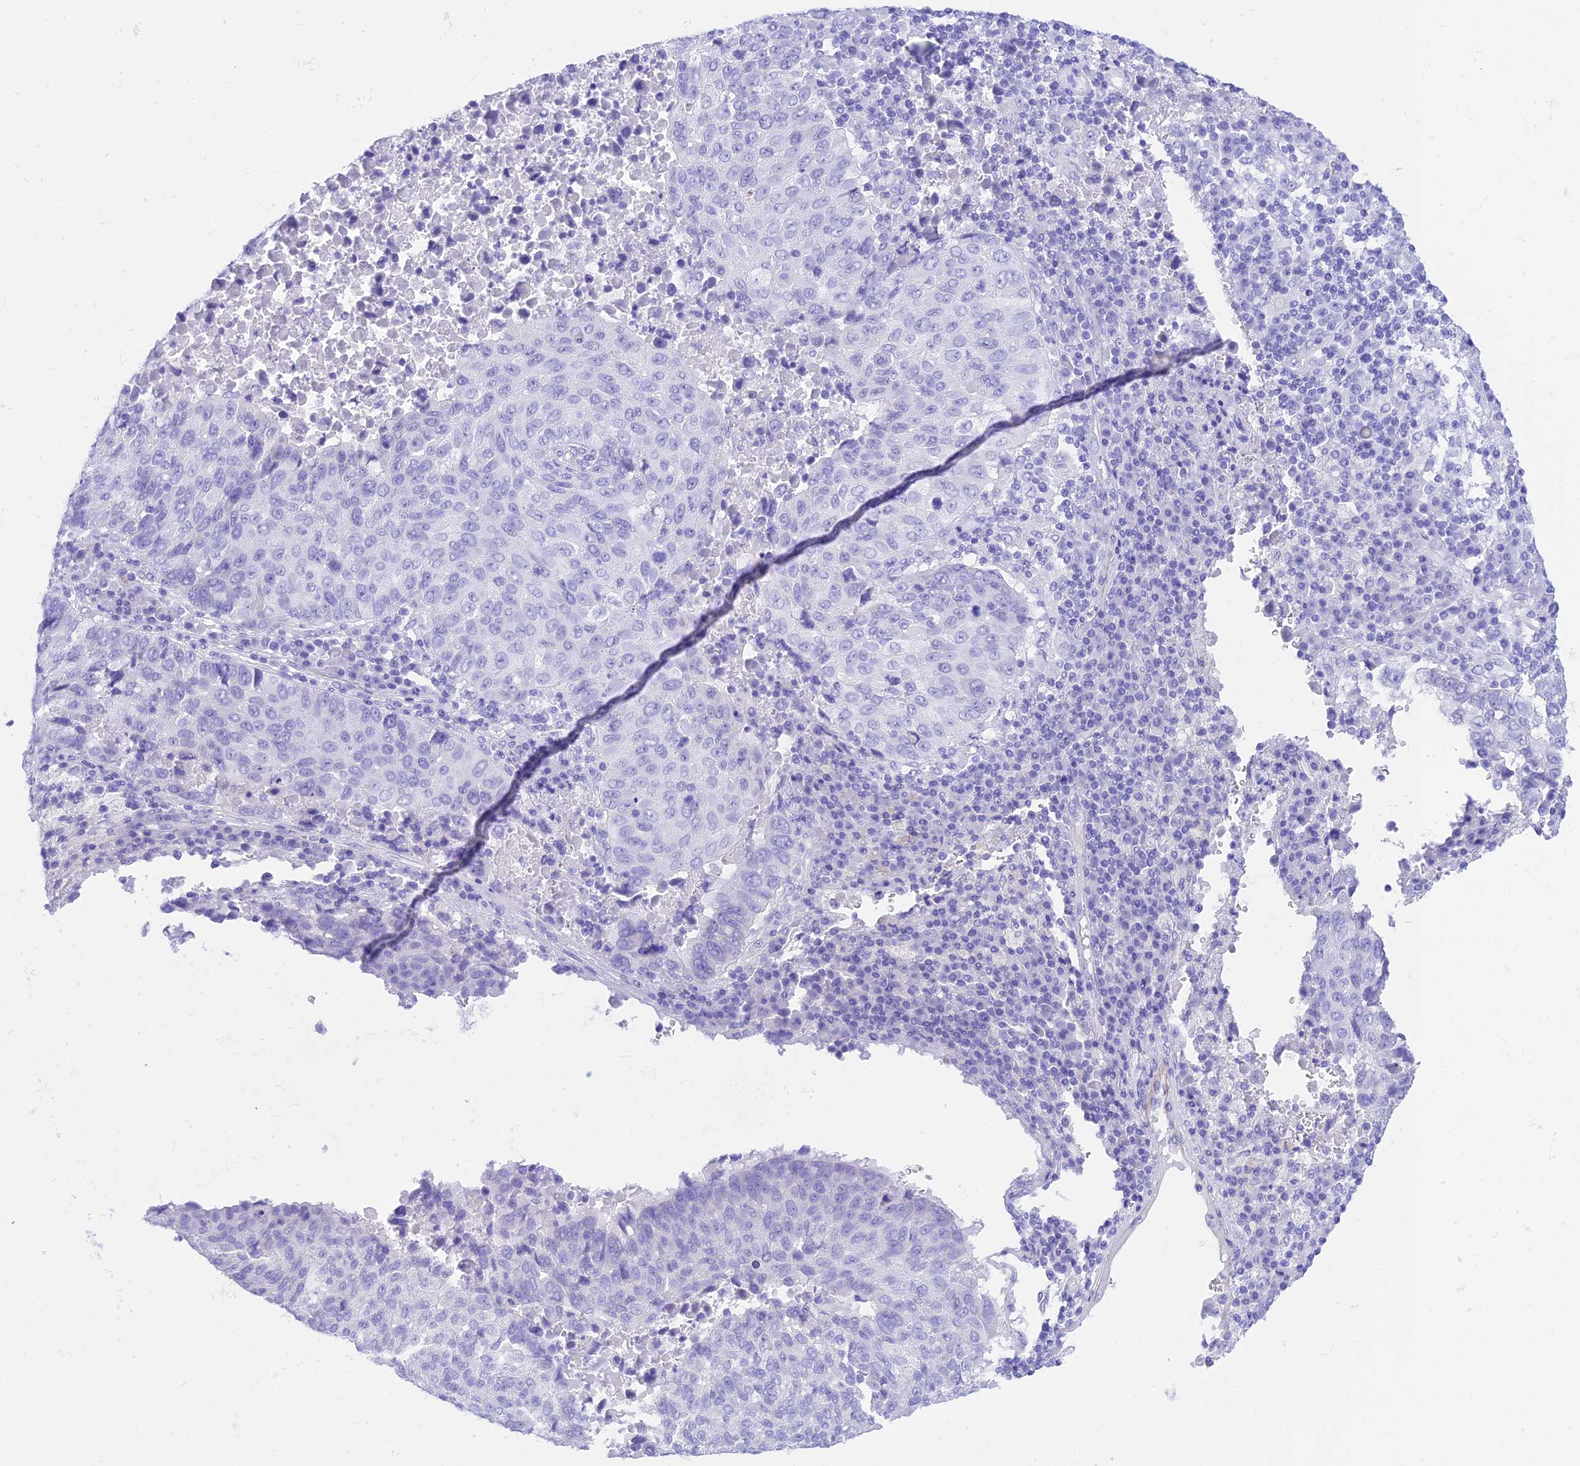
{"staining": {"intensity": "negative", "quantity": "none", "location": "none"}, "tissue": "lung cancer", "cell_type": "Tumor cells", "image_type": "cancer", "snomed": [{"axis": "morphology", "description": "Squamous cell carcinoma, NOS"}, {"axis": "topography", "description": "Lung"}], "caption": "This is a photomicrograph of immunohistochemistry (IHC) staining of lung cancer (squamous cell carcinoma), which shows no expression in tumor cells.", "gene": "PRNP", "patient": {"sex": "male", "age": 73}}